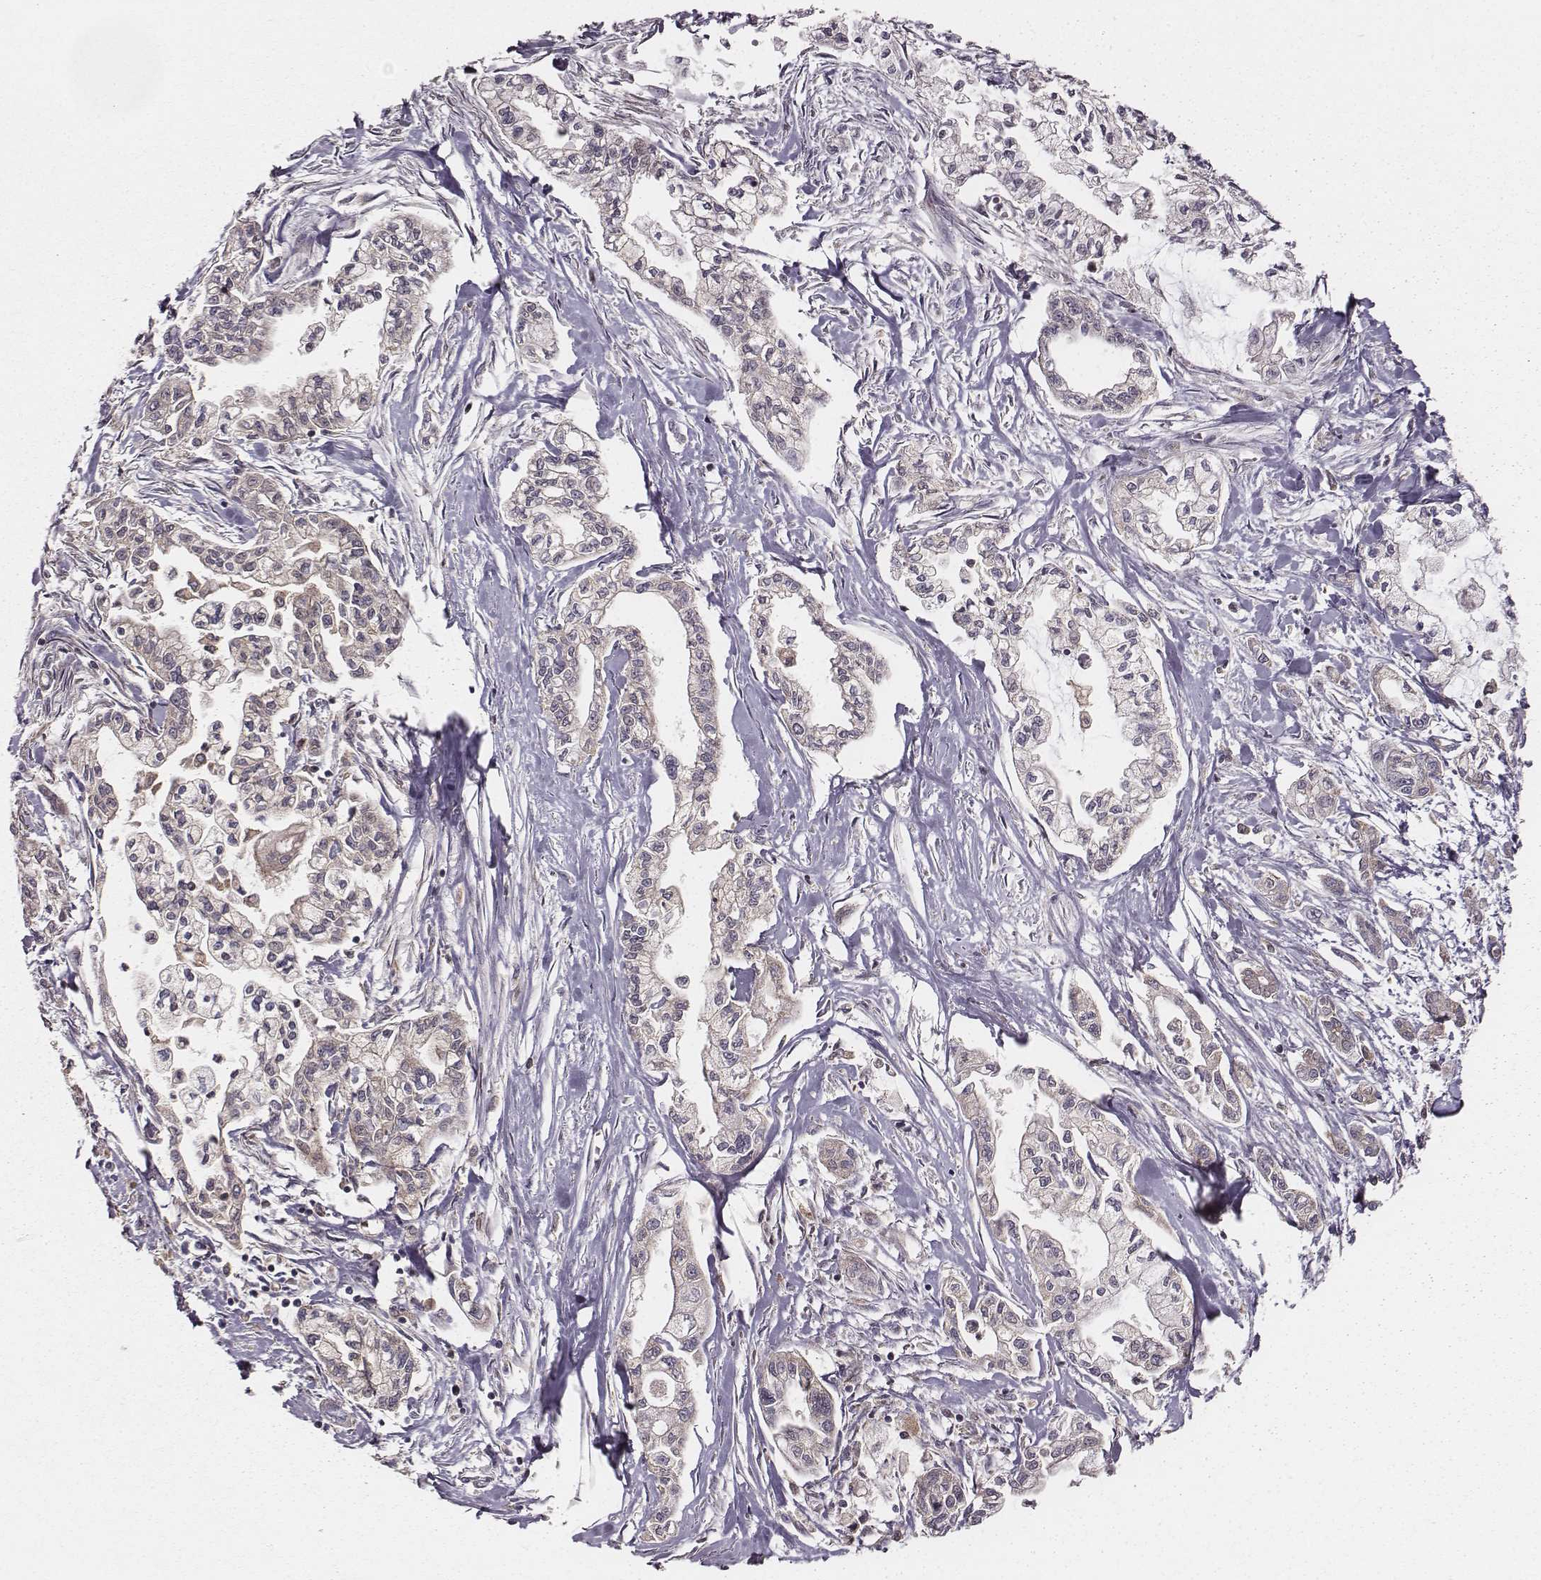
{"staining": {"intensity": "negative", "quantity": "none", "location": "none"}, "tissue": "pancreatic cancer", "cell_type": "Tumor cells", "image_type": "cancer", "snomed": [{"axis": "morphology", "description": "Adenocarcinoma, NOS"}, {"axis": "topography", "description": "Pancreas"}], "caption": "DAB (3,3'-diaminobenzidine) immunohistochemical staining of pancreatic adenocarcinoma shows no significant expression in tumor cells. (Brightfield microscopy of DAB (3,3'-diaminobenzidine) immunohistochemistry (IHC) at high magnification).", "gene": "VPS26A", "patient": {"sex": "male", "age": 54}}